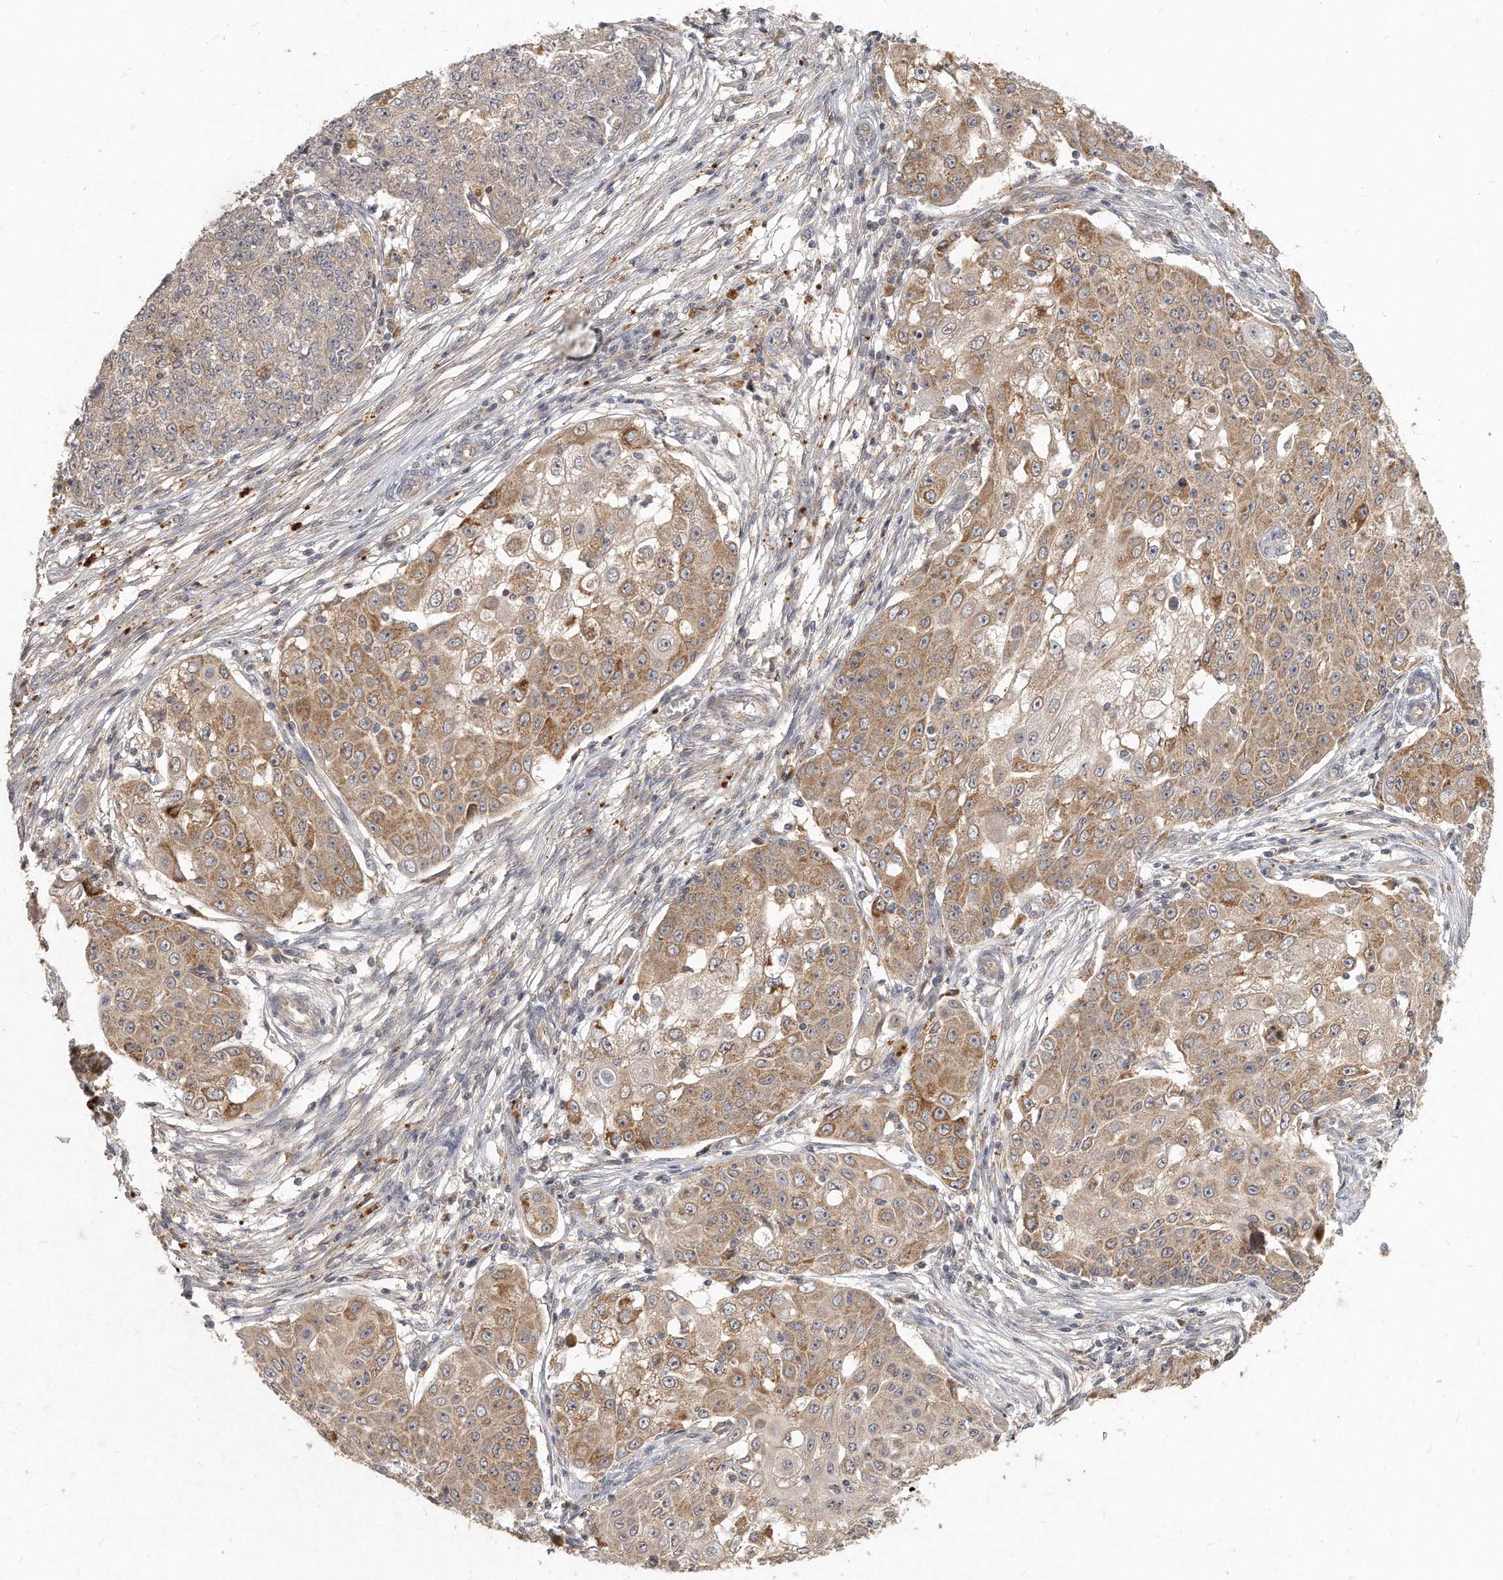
{"staining": {"intensity": "moderate", "quantity": ">75%", "location": "cytoplasmic/membranous"}, "tissue": "ovarian cancer", "cell_type": "Tumor cells", "image_type": "cancer", "snomed": [{"axis": "morphology", "description": "Carcinoma, endometroid"}, {"axis": "topography", "description": "Ovary"}], "caption": "Protein expression analysis of endometroid carcinoma (ovarian) demonstrates moderate cytoplasmic/membranous staining in approximately >75% of tumor cells.", "gene": "LGALS8", "patient": {"sex": "female", "age": 42}}